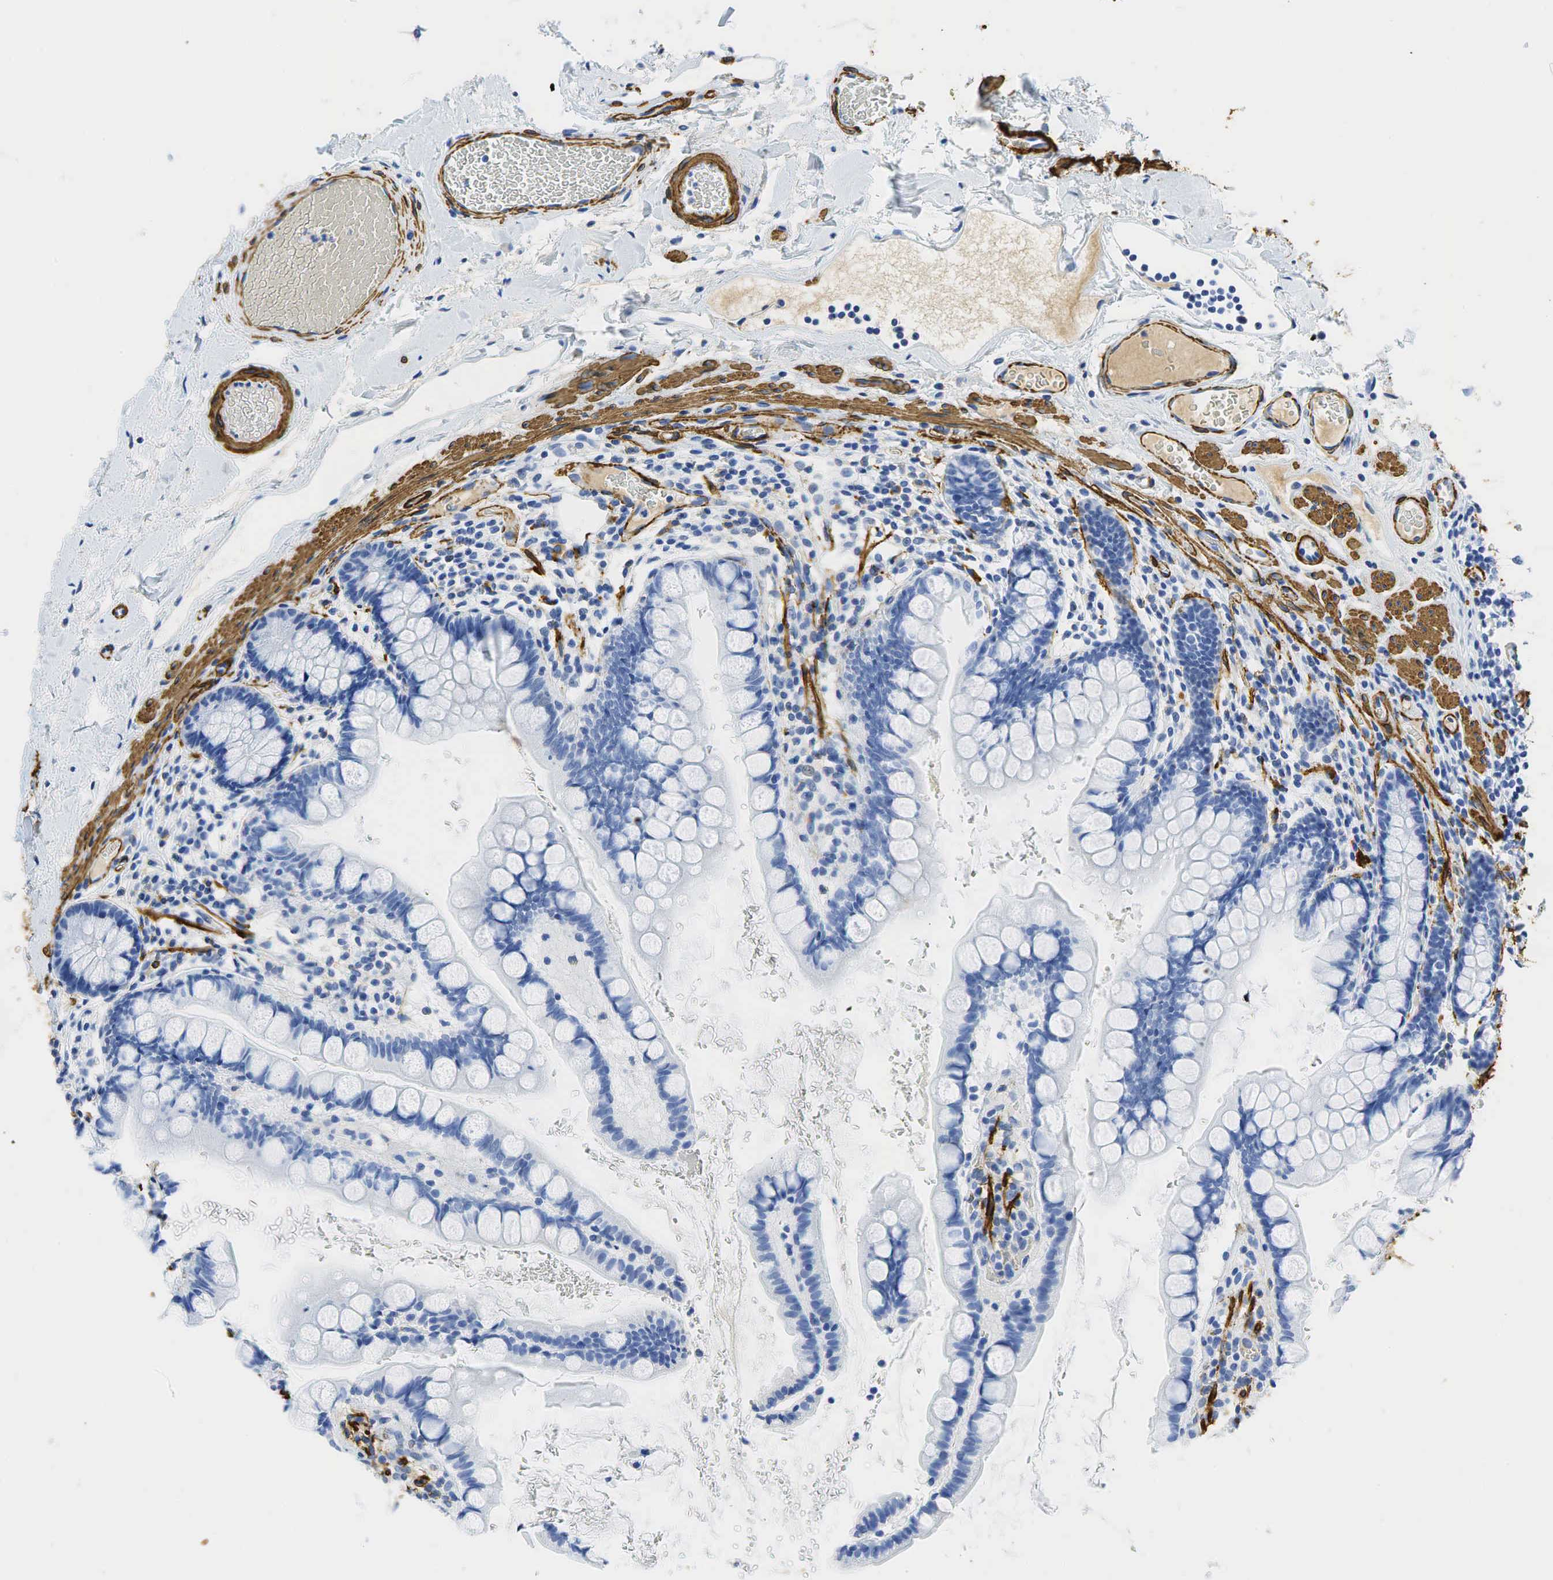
{"staining": {"intensity": "negative", "quantity": "none", "location": "none"}, "tissue": "colon", "cell_type": "Endothelial cells", "image_type": "normal", "snomed": [{"axis": "morphology", "description": "Normal tissue, NOS"}, {"axis": "topography", "description": "Colon"}], "caption": "IHC photomicrograph of benign colon: human colon stained with DAB (3,3'-diaminobenzidine) reveals no significant protein staining in endothelial cells. (DAB immunohistochemistry (IHC) with hematoxylin counter stain).", "gene": "ACTA1", "patient": {"sex": "male", "age": 54}}